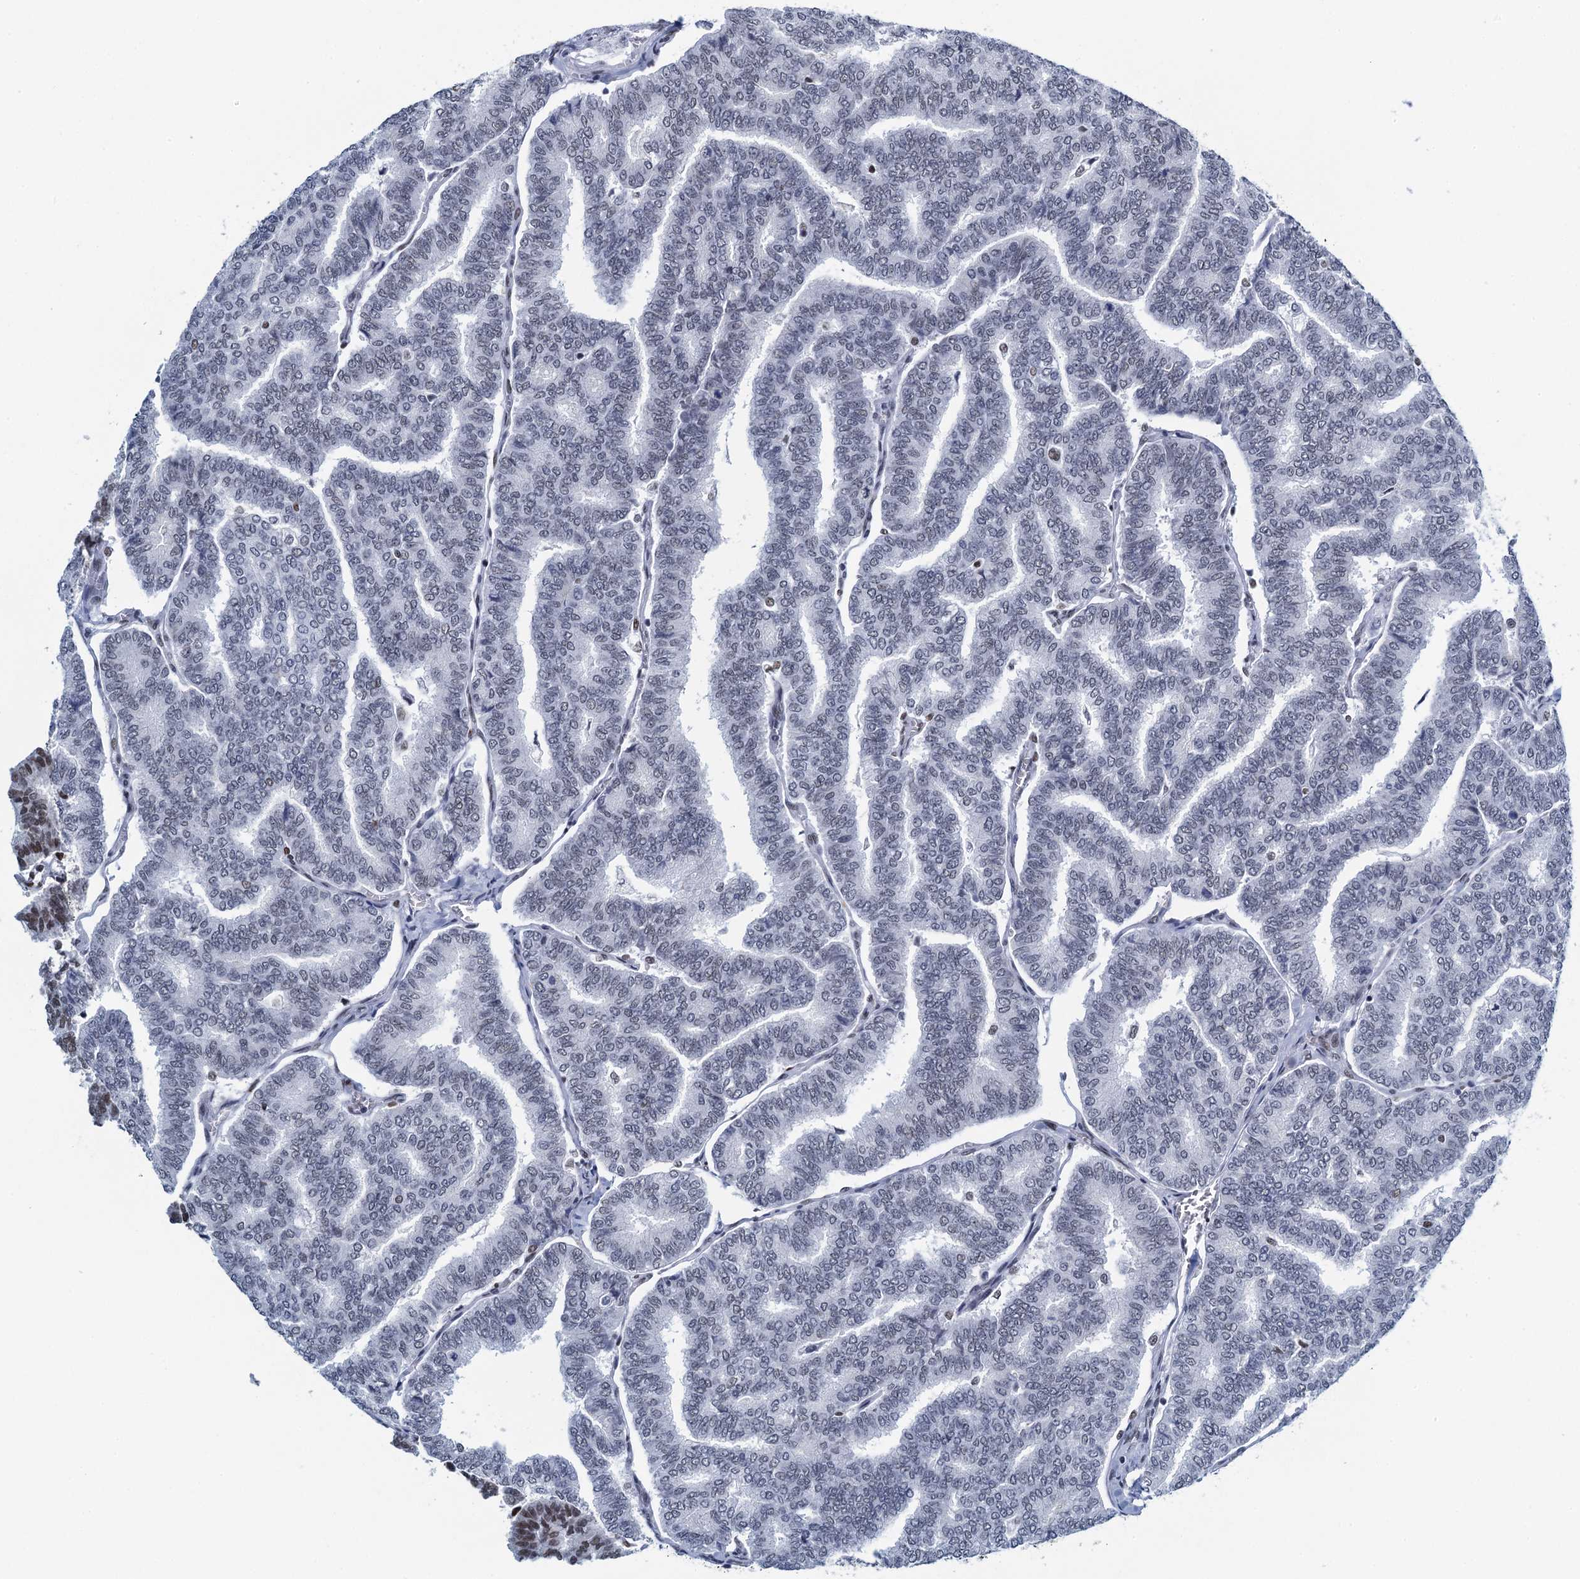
{"staining": {"intensity": "negative", "quantity": "none", "location": "none"}, "tissue": "thyroid cancer", "cell_type": "Tumor cells", "image_type": "cancer", "snomed": [{"axis": "morphology", "description": "Papillary adenocarcinoma, NOS"}, {"axis": "topography", "description": "Thyroid gland"}], "caption": "Human thyroid papillary adenocarcinoma stained for a protein using immunohistochemistry demonstrates no positivity in tumor cells.", "gene": "HNRNPUL2", "patient": {"sex": "female", "age": 35}}